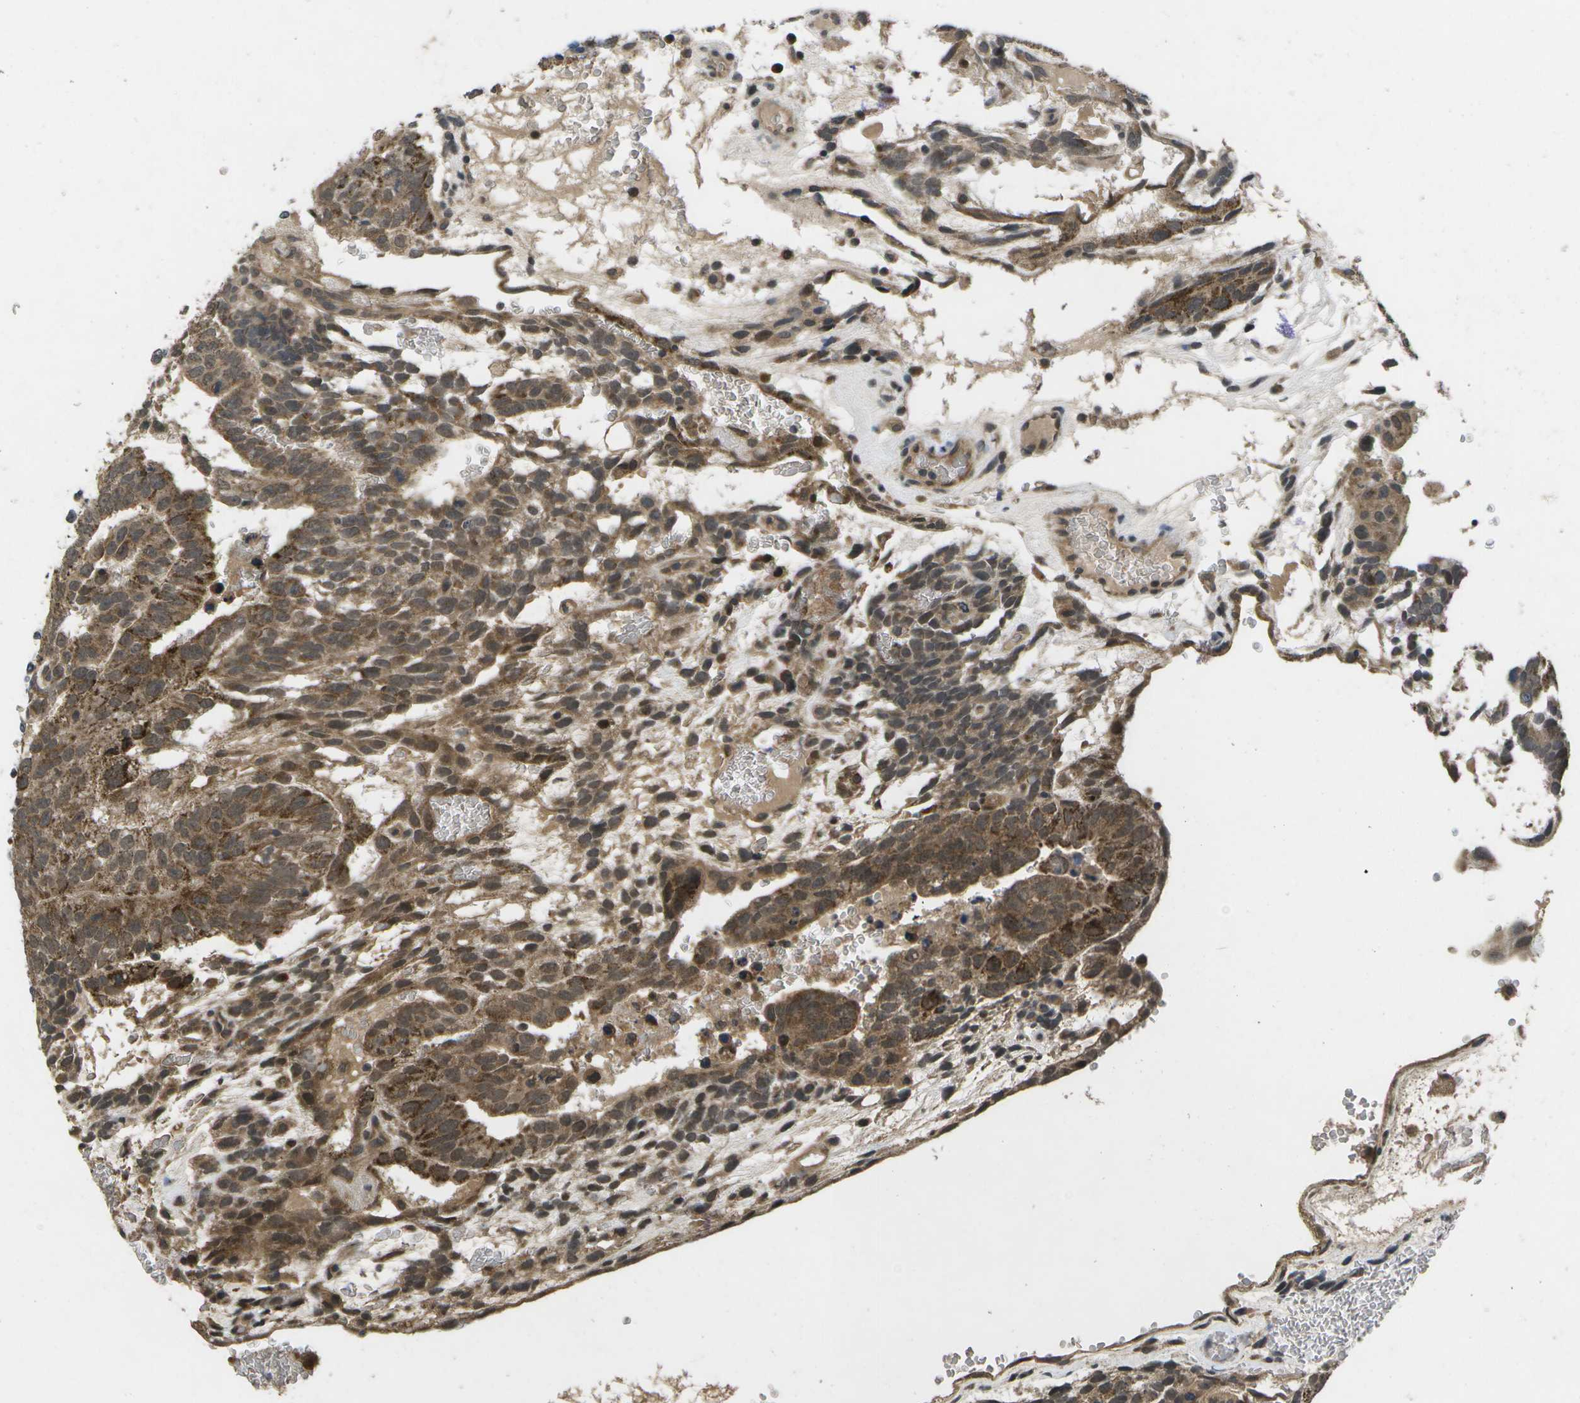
{"staining": {"intensity": "strong", "quantity": ">75%", "location": "cytoplasmic/membranous"}, "tissue": "testis cancer", "cell_type": "Tumor cells", "image_type": "cancer", "snomed": [{"axis": "morphology", "description": "Seminoma, NOS"}, {"axis": "morphology", "description": "Carcinoma, Embryonal, NOS"}, {"axis": "topography", "description": "Testis"}], "caption": "Testis embryonal carcinoma stained with DAB (3,3'-diaminobenzidine) immunohistochemistry displays high levels of strong cytoplasmic/membranous expression in about >75% of tumor cells.", "gene": "ALAS1", "patient": {"sex": "male", "age": 52}}